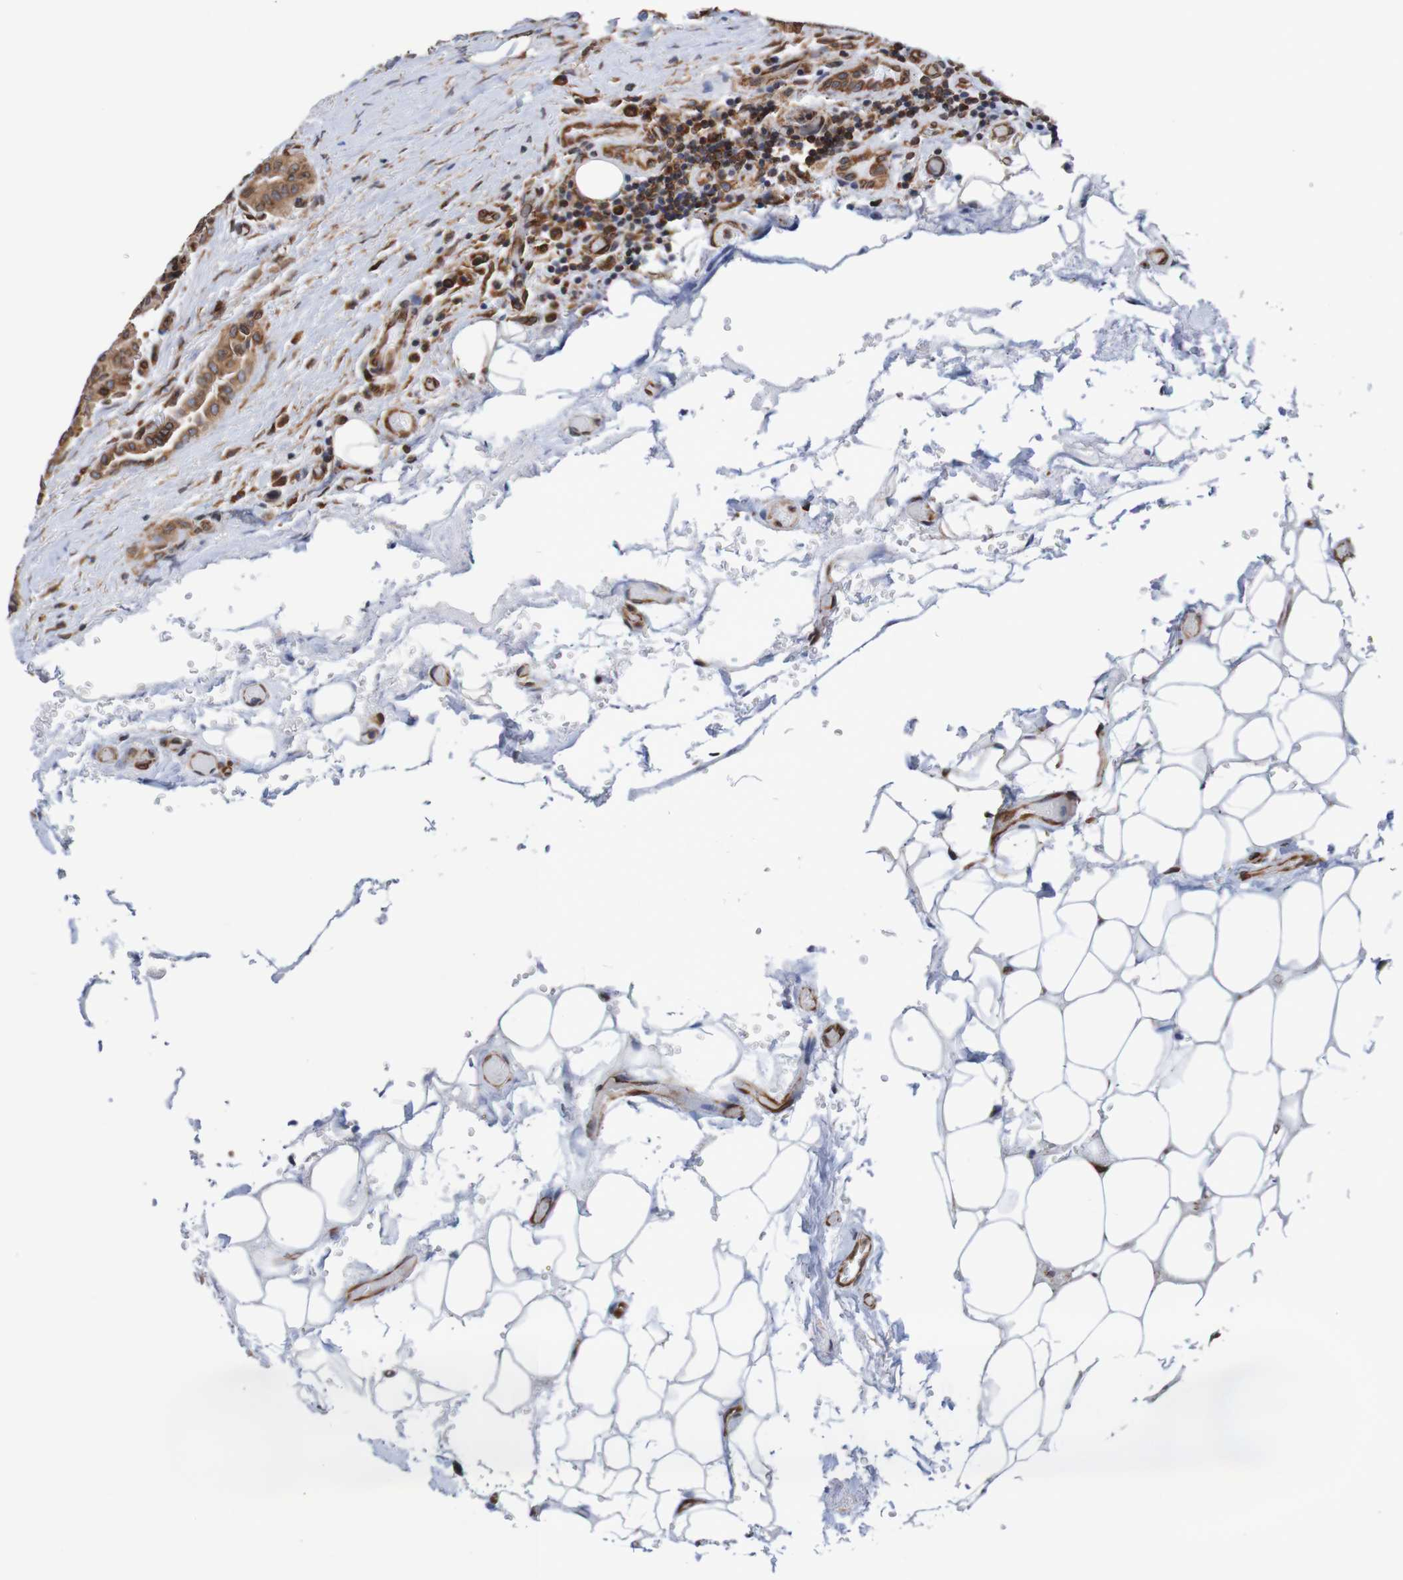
{"staining": {"intensity": "moderate", "quantity": ">75%", "location": "cytoplasmic/membranous,nuclear"}, "tissue": "thyroid cancer", "cell_type": "Tumor cells", "image_type": "cancer", "snomed": [{"axis": "morphology", "description": "Papillary adenocarcinoma, NOS"}, {"axis": "topography", "description": "Thyroid gland"}], "caption": "The immunohistochemical stain labels moderate cytoplasmic/membranous and nuclear positivity in tumor cells of thyroid cancer tissue.", "gene": "TMEM109", "patient": {"sex": "male", "age": 77}}